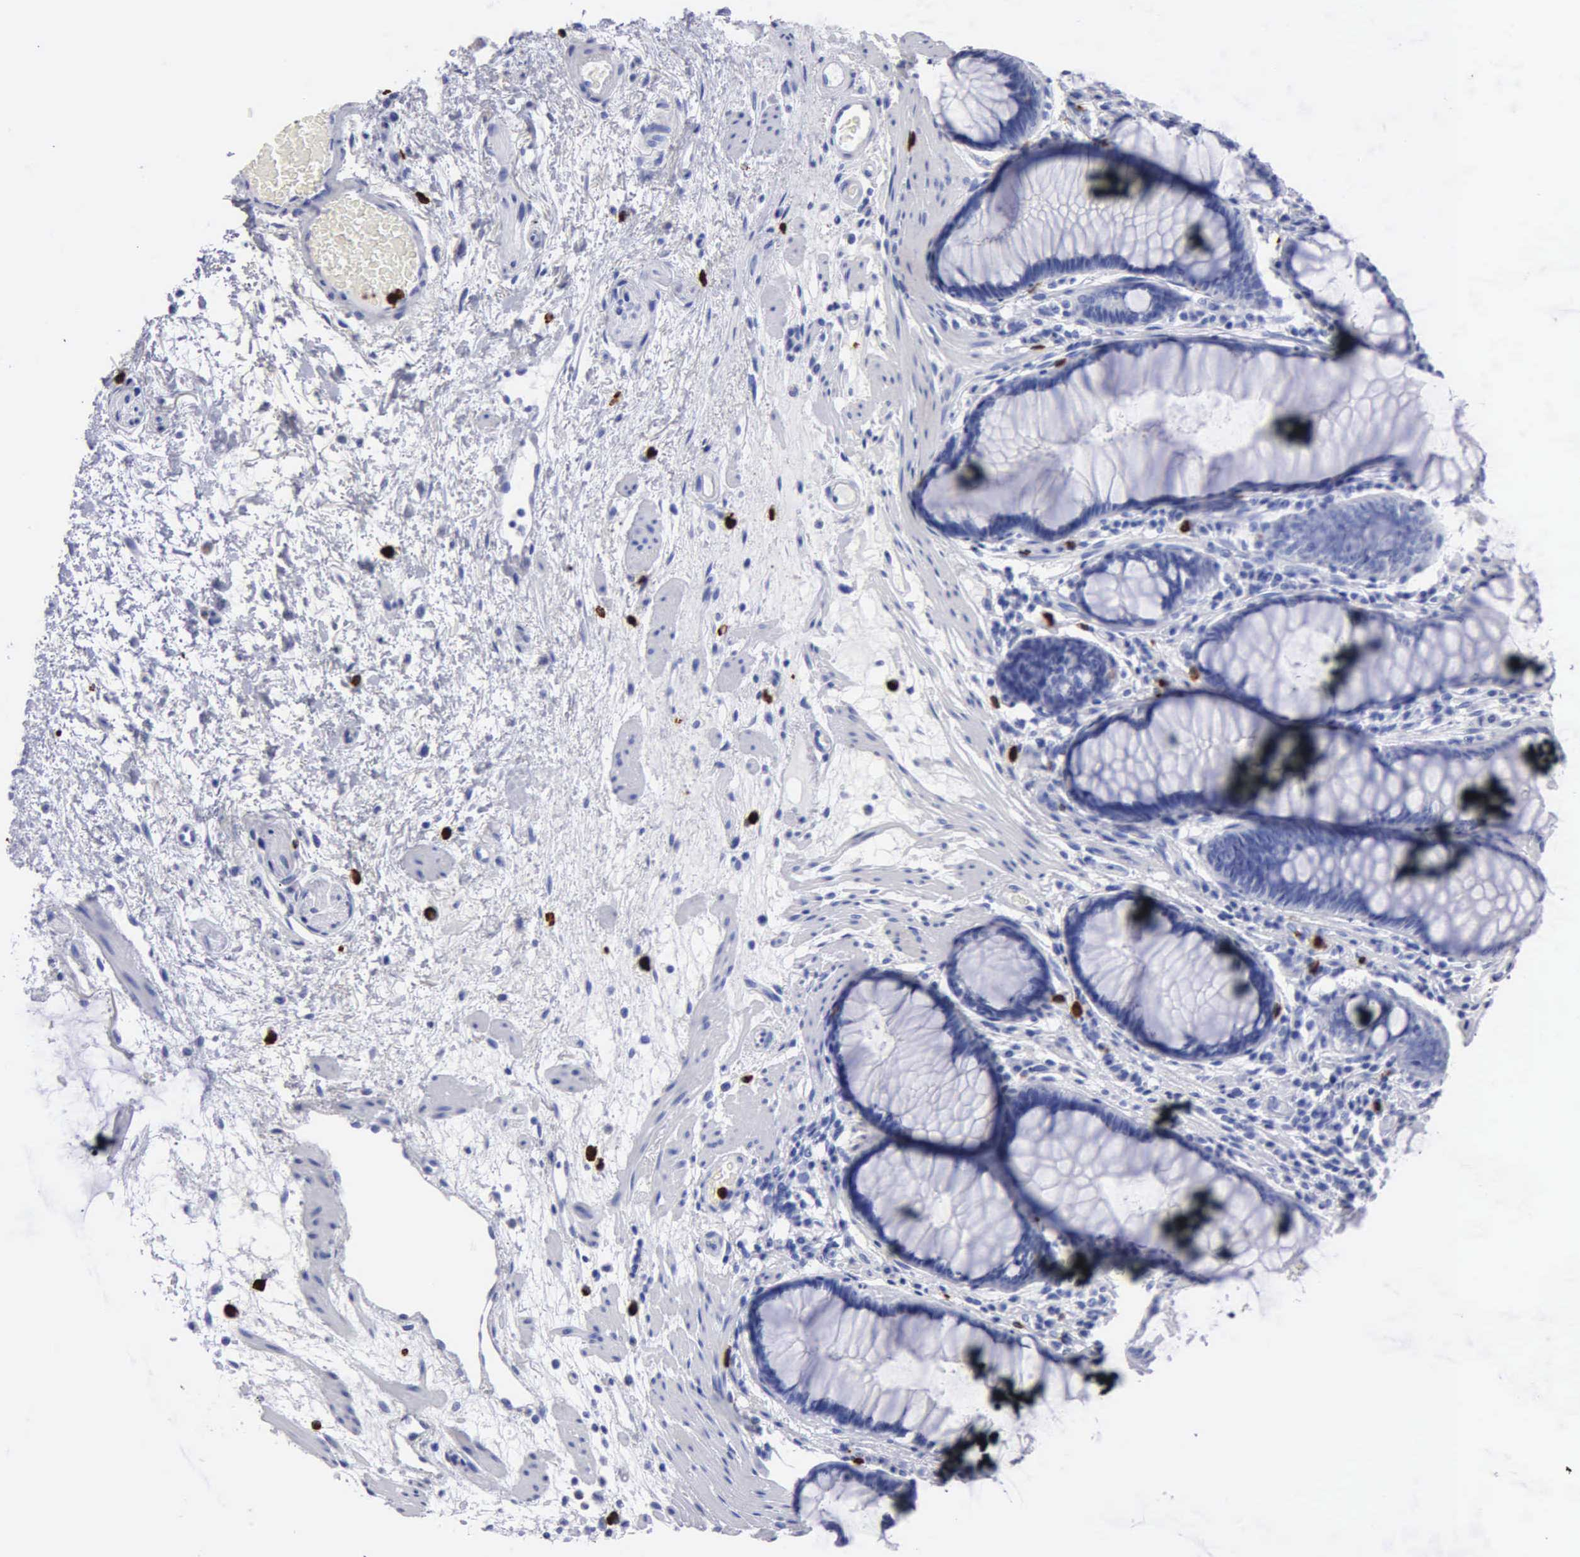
{"staining": {"intensity": "negative", "quantity": "none", "location": "none"}, "tissue": "rectum", "cell_type": "Glandular cells", "image_type": "normal", "snomed": [{"axis": "morphology", "description": "Normal tissue, NOS"}, {"axis": "topography", "description": "Rectum"}], "caption": "Immunohistochemistry of unremarkable rectum shows no staining in glandular cells. Nuclei are stained in blue.", "gene": "CTSG", "patient": {"sex": "male", "age": 77}}